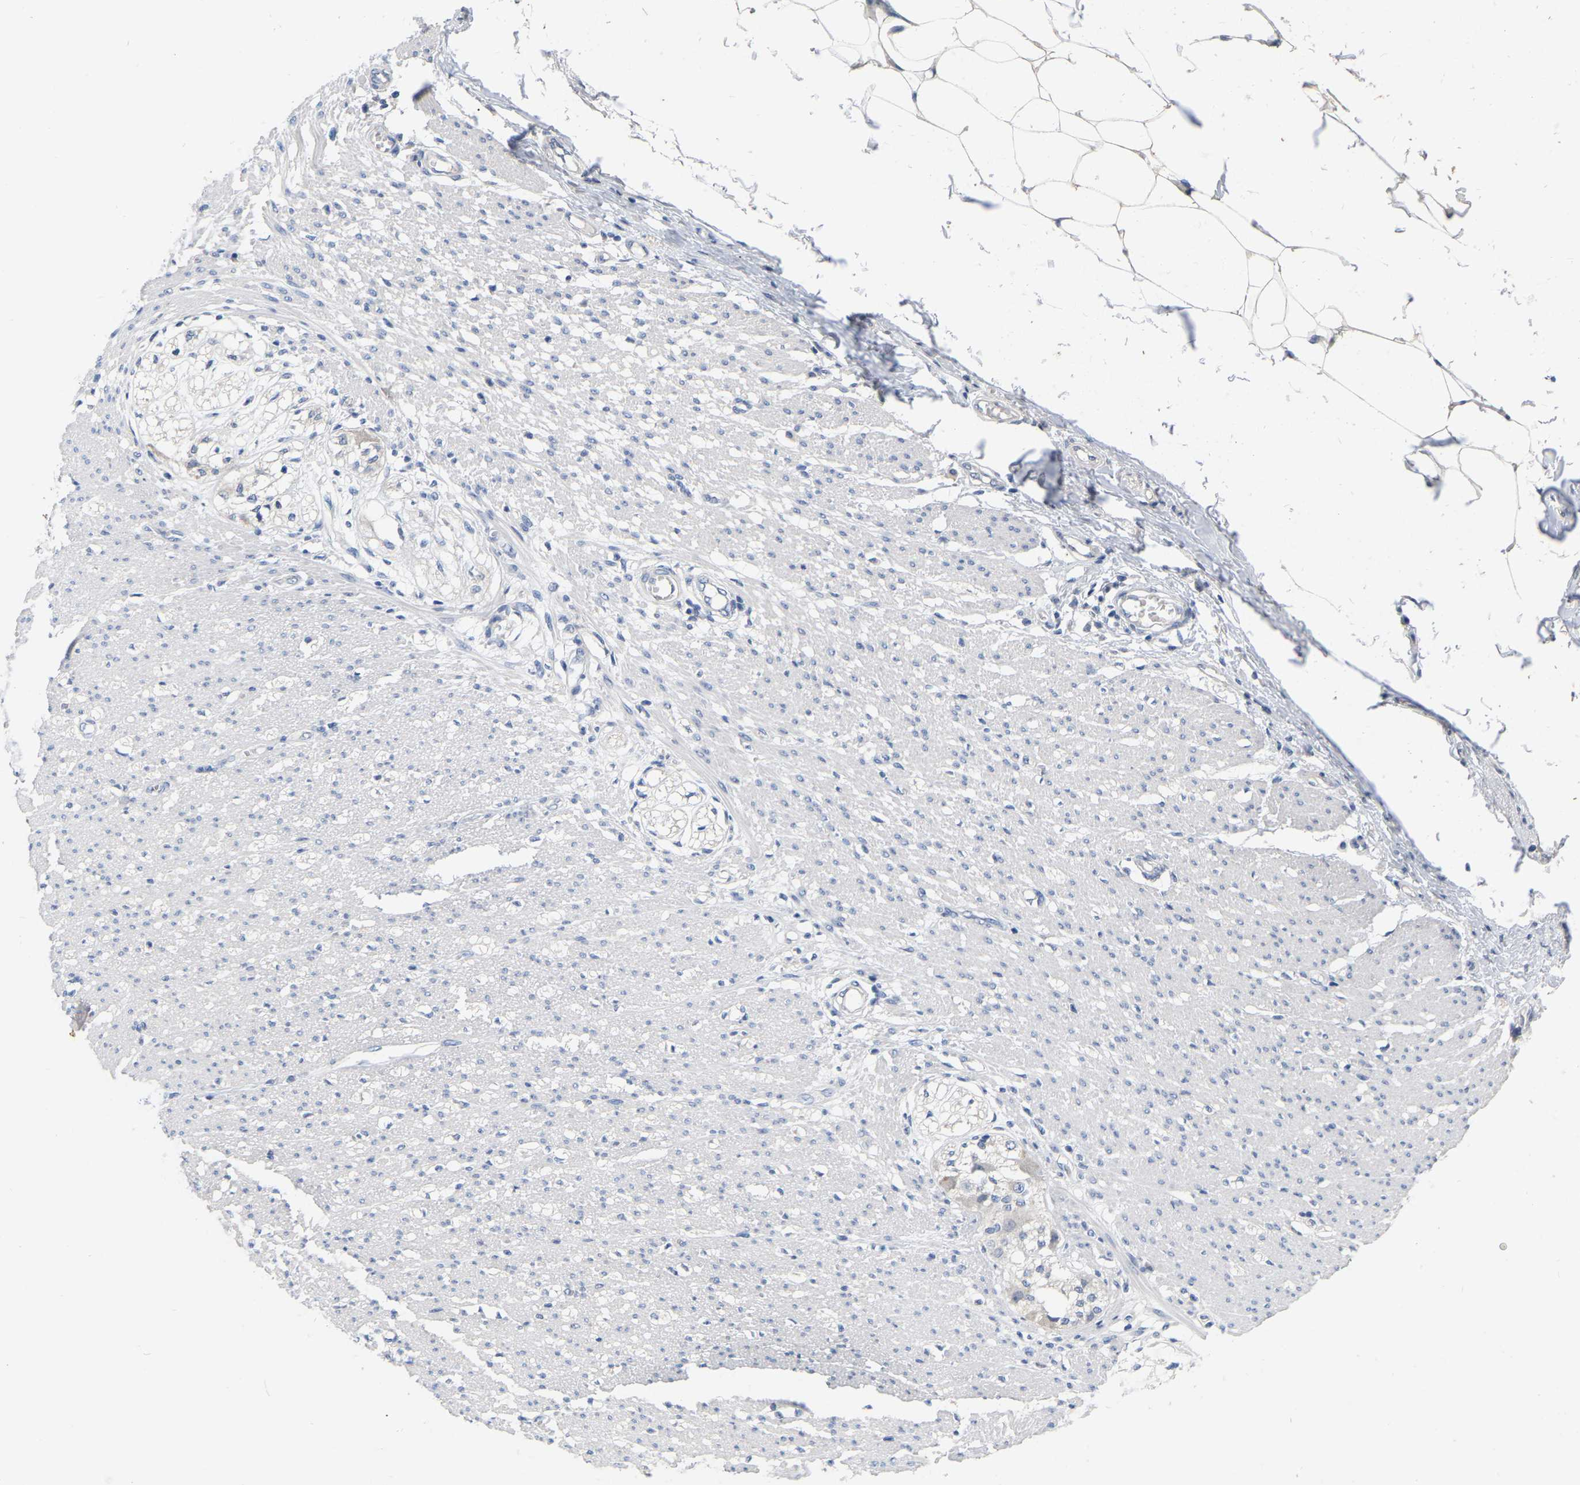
{"staining": {"intensity": "negative", "quantity": "none", "location": "none"}, "tissue": "smooth muscle", "cell_type": "Smooth muscle cells", "image_type": "normal", "snomed": [{"axis": "morphology", "description": "Normal tissue, NOS"}, {"axis": "morphology", "description": "Adenocarcinoma, NOS"}, {"axis": "topography", "description": "Colon"}, {"axis": "topography", "description": "Peripheral nerve tissue"}], "caption": "The histopathology image demonstrates no significant expression in smooth muscle cells of smooth muscle. Brightfield microscopy of immunohistochemistry stained with DAB (3,3'-diaminobenzidine) (brown) and hematoxylin (blue), captured at high magnification.", "gene": "WIPI2", "patient": {"sex": "male", "age": 14}}